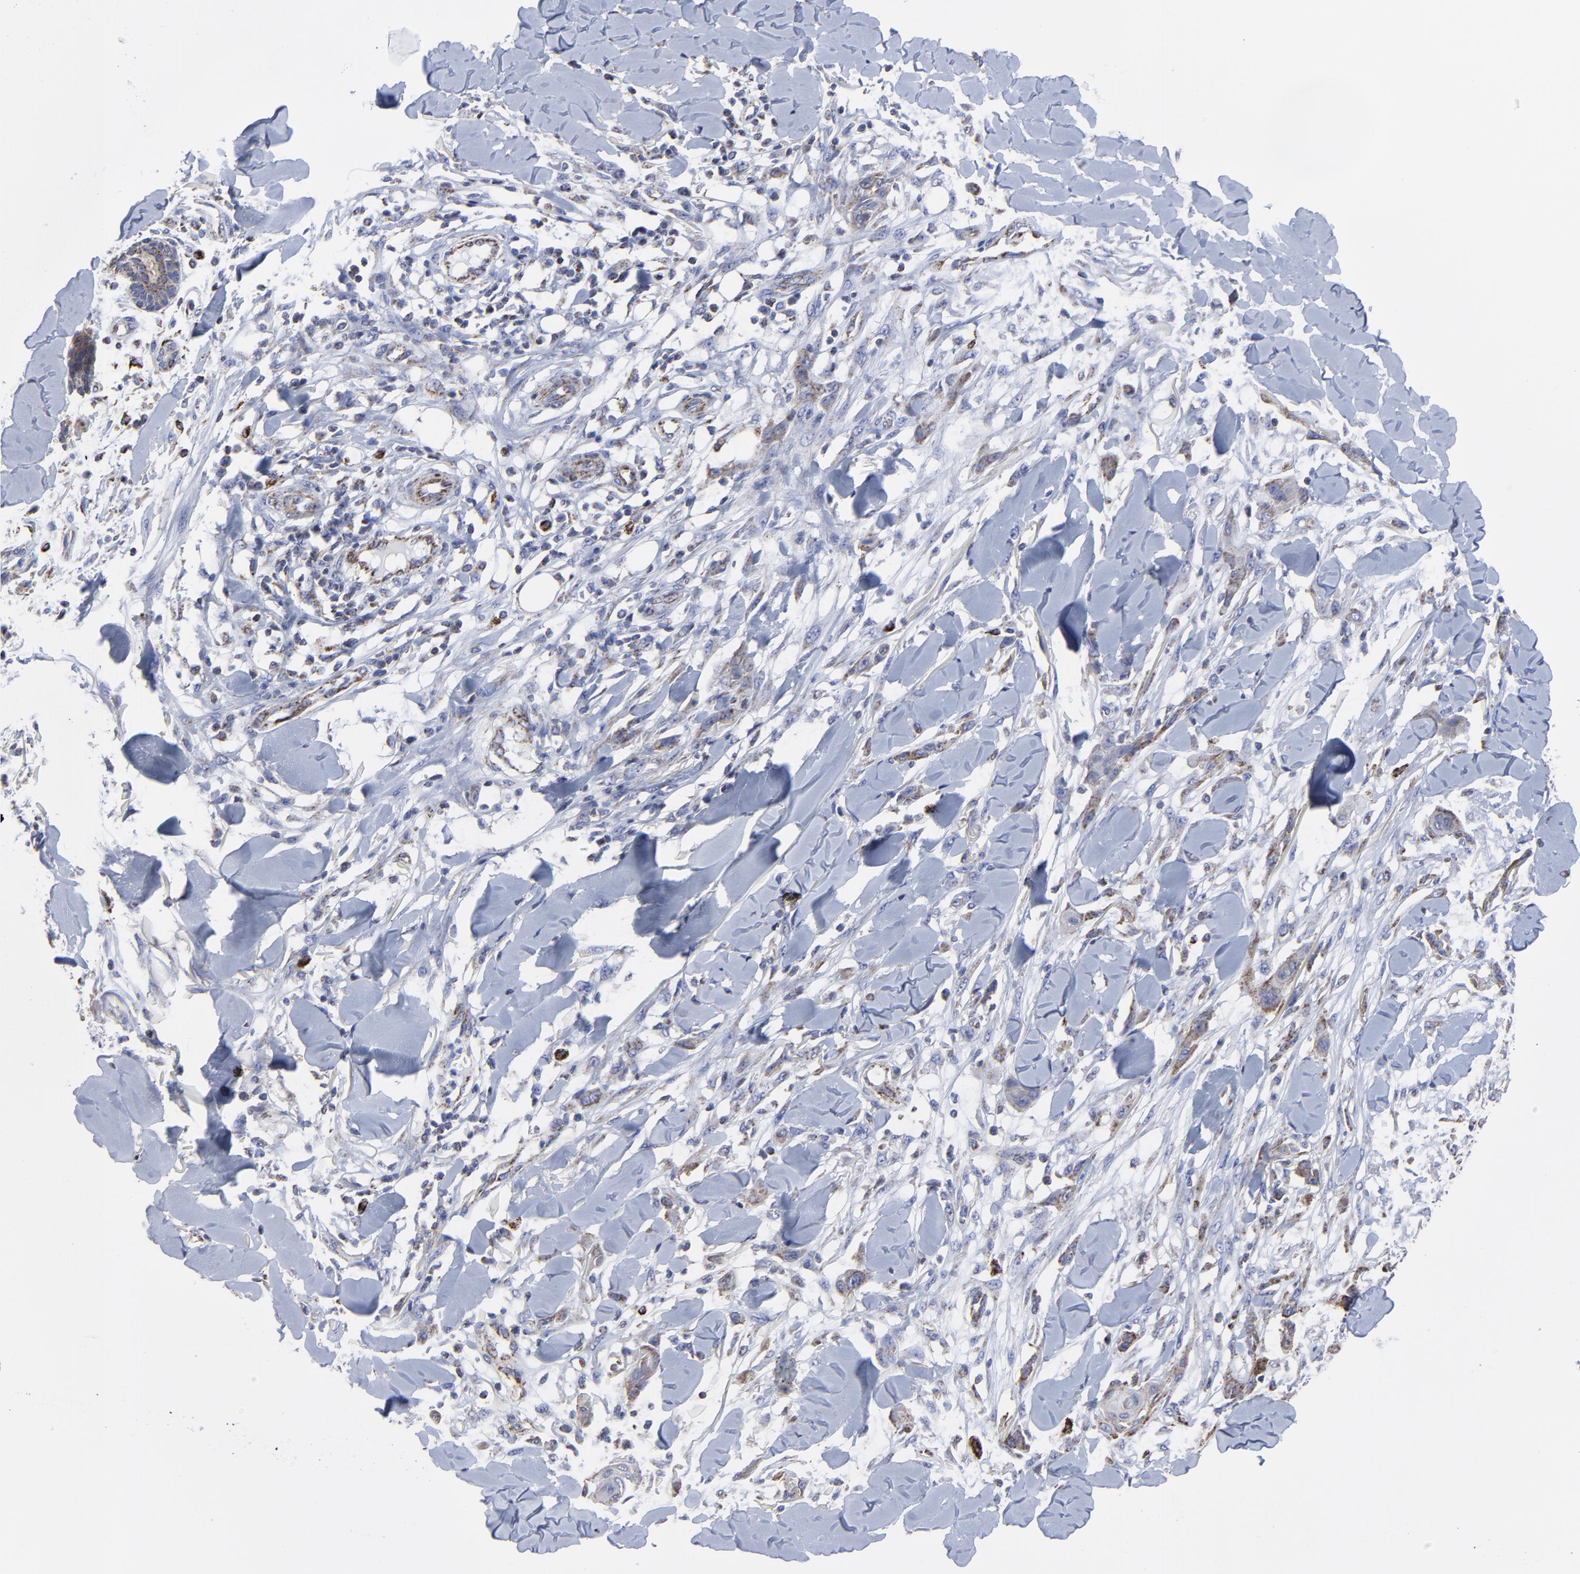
{"staining": {"intensity": "moderate", "quantity": "25%-75%", "location": "cytoplasmic/membranous"}, "tissue": "skin cancer", "cell_type": "Tumor cells", "image_type": "cancer", "snomed": [{"axis": "morphology", "description": "Squamous cell carcinoma, NOS"}, {"axis": "topography", "description": "Skin"}], "caption": "Human skin cancer (squamous cell carcinoma) stained with a protein marker demonstrates moderate staining in tumor cells.", "gene": "PINK1", "patient": {"sex": "female", "age": 59}}